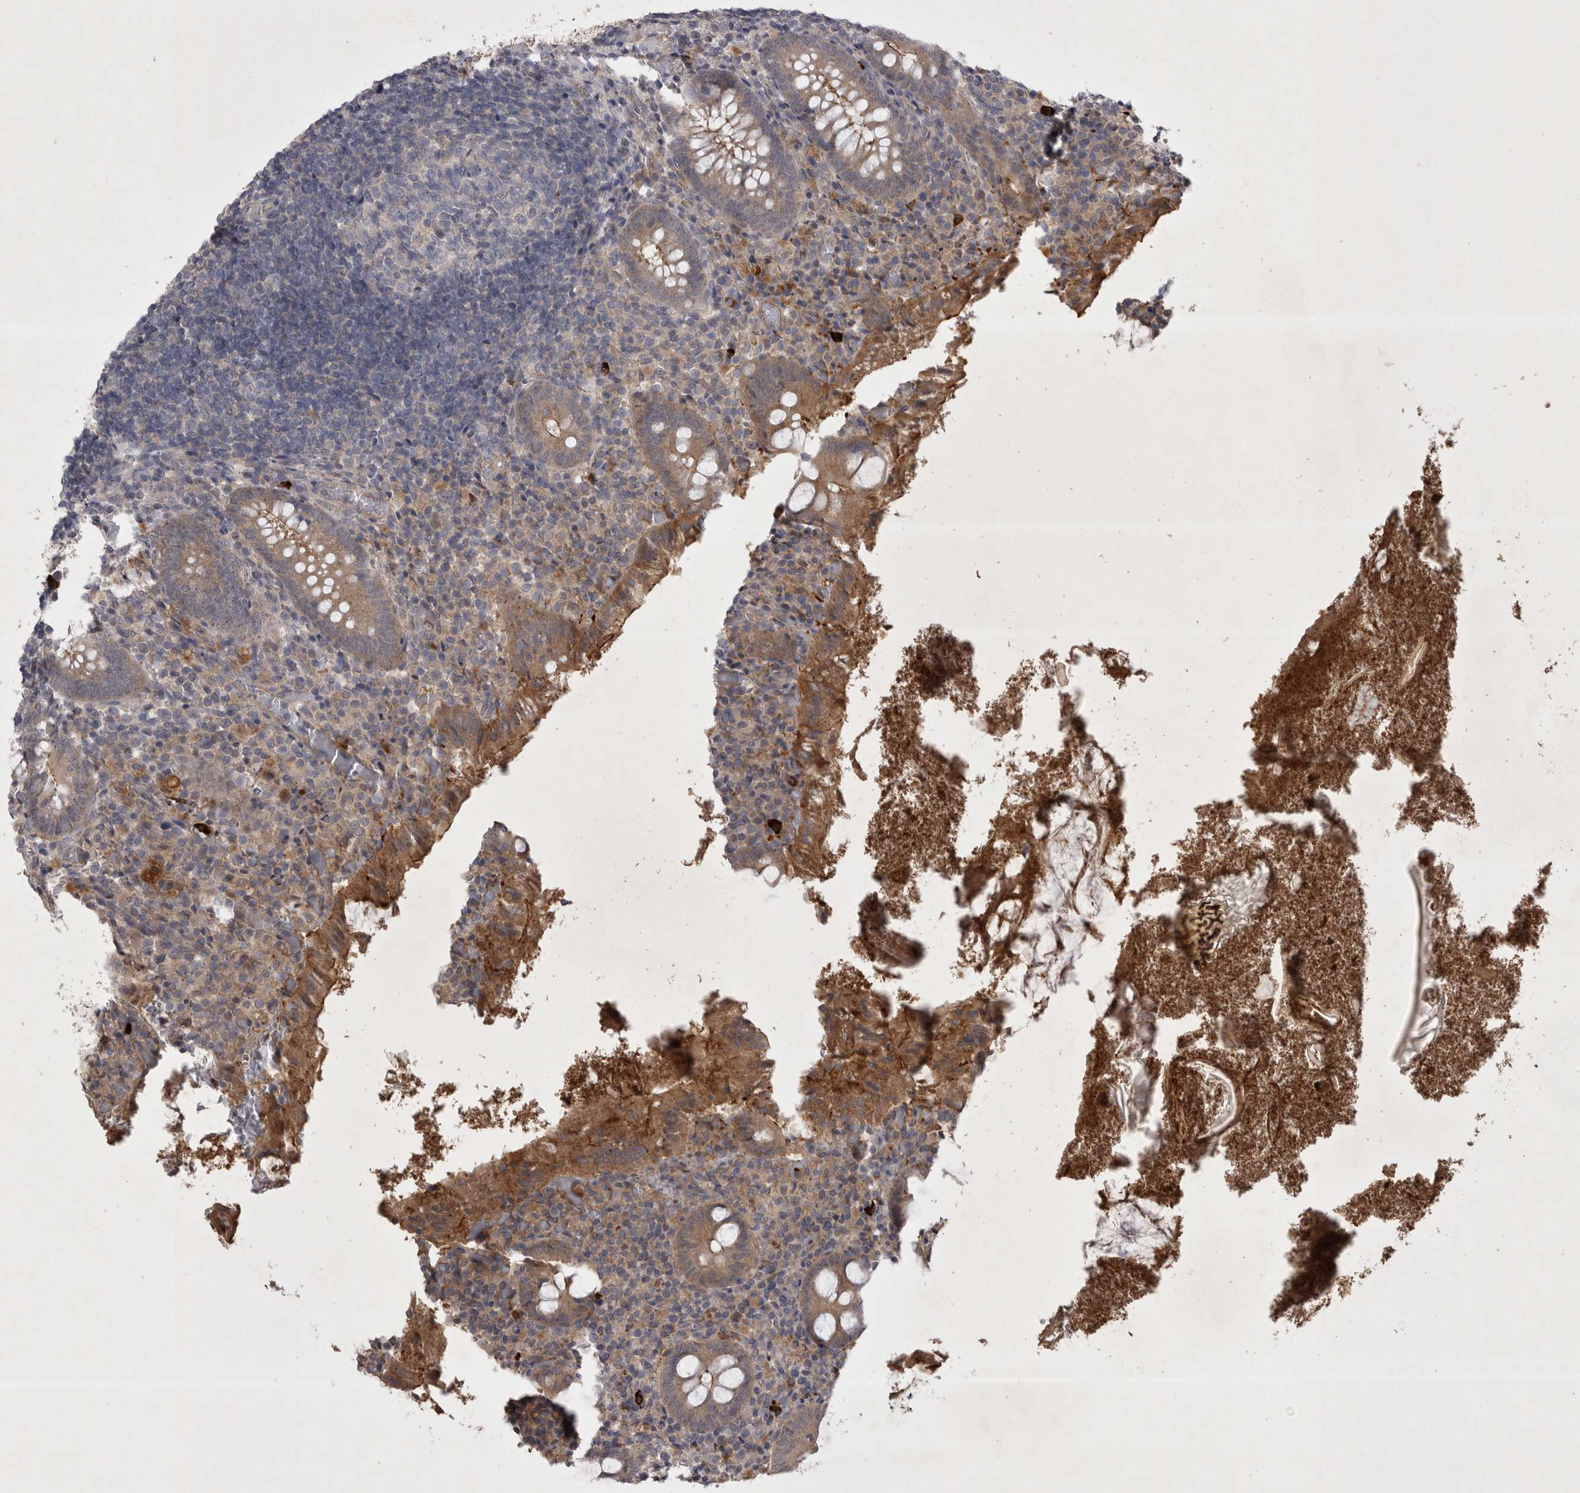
{"staining": {"intensity": "moderate", "quantity": ">75%", "location": "cytoplasmic/membranous"}, "tissue": "appendix", "cell_type": "Glandular cells", "image_type": "normal", "snomed": [{"axis": "morphology", "description": "Normal tissue, NOS"}, {"axis": "topography", "description": "Appendix"}], "caption": "IHC (DAB) staining of unremarkable appendix displays moderate cytoplasmic/membranous protein expression in approximately >75% of glandular cells.", "gene": "CTBS", "patient": {"sex": "female", "age": 17}}